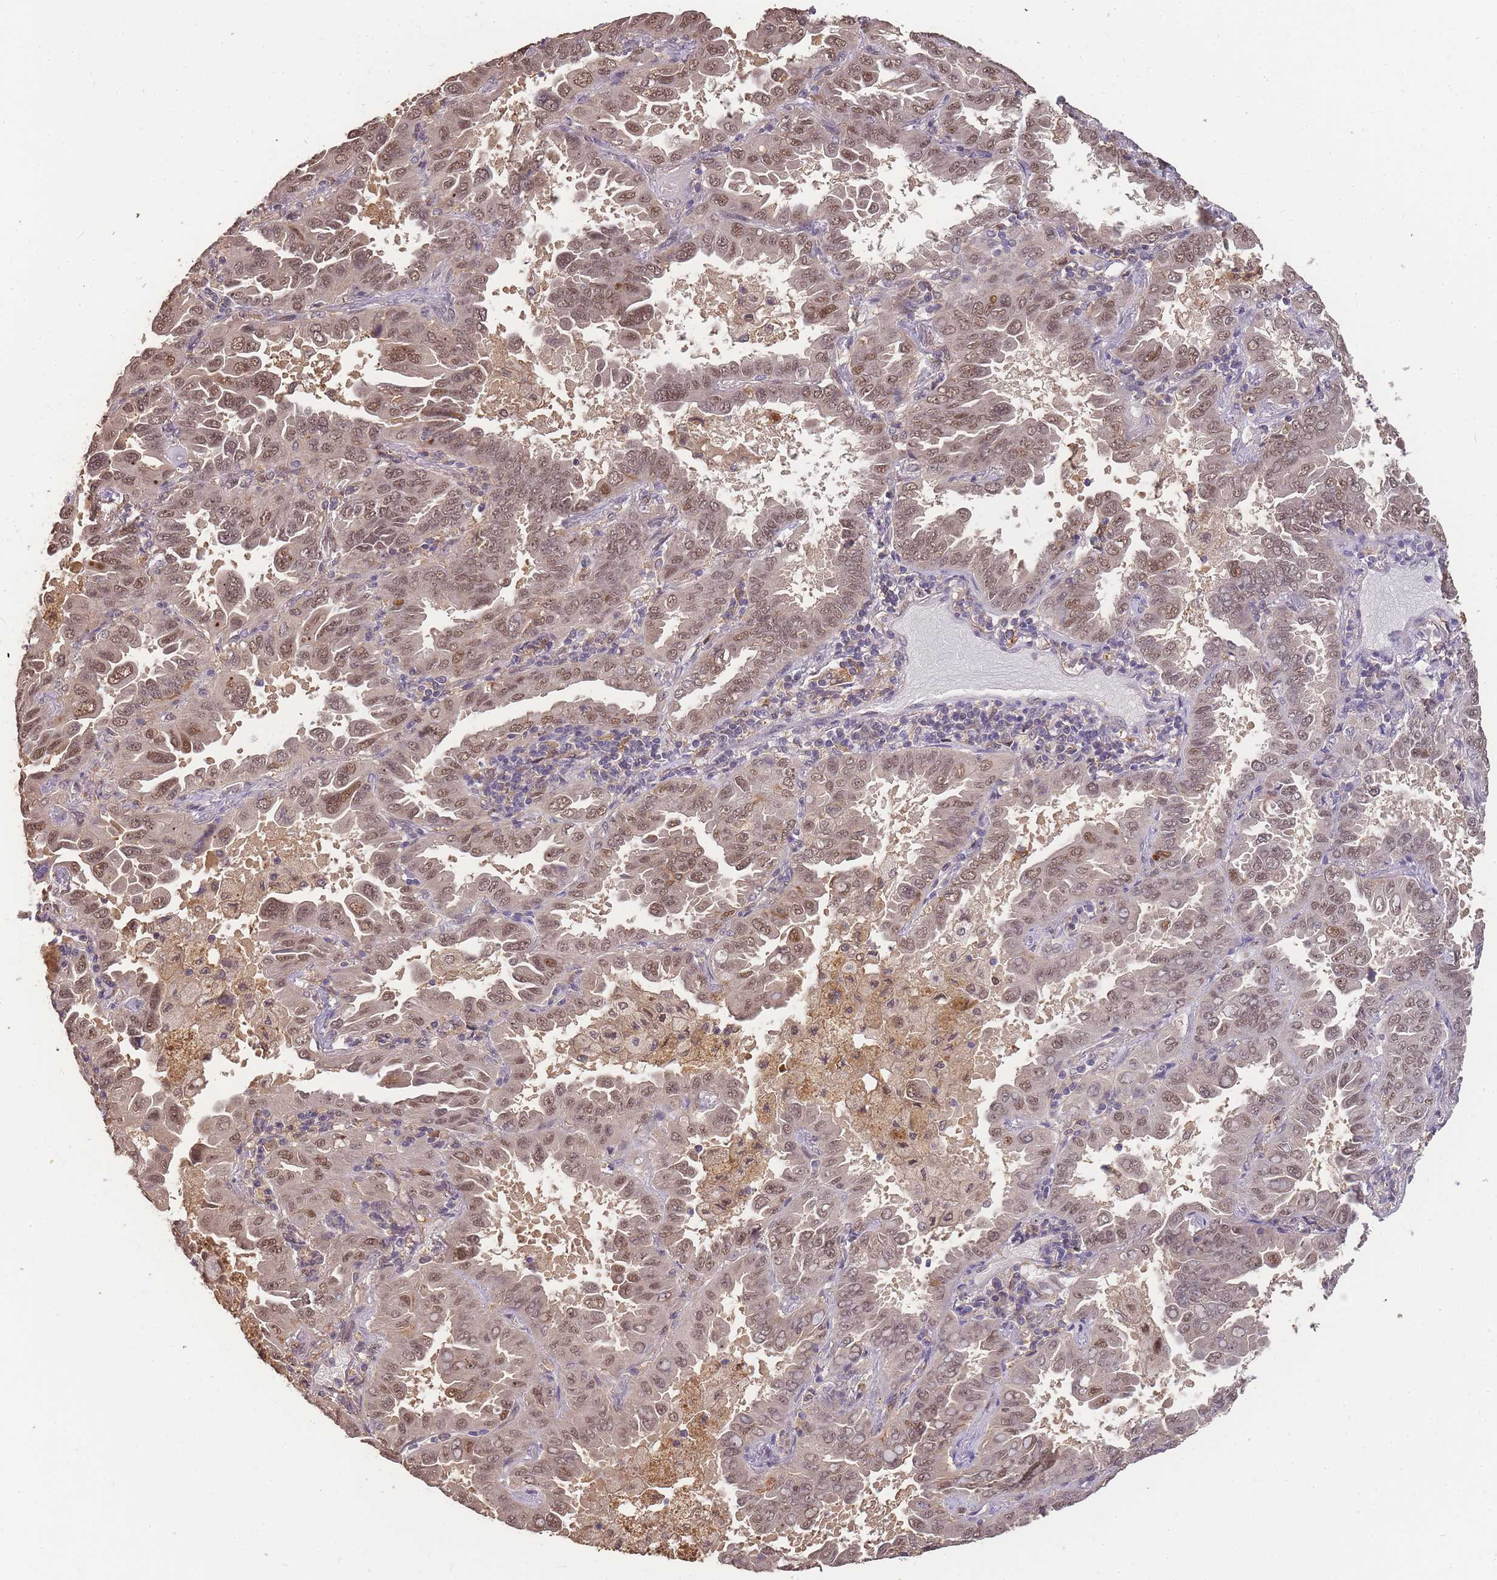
{"staining": {"intensity": "moderate", "quantity": ">75%", "location": "nuclear"}, "tissue": "lung cancer", "cell_type": "Tumor cells", "image_type": "cancer", "snomed": [{"axis": "morphology", "description": "Adenocarcinoma, NOS"}, {"axis": "topography", "description": "Lung"}], "caption": "Lung adenocarcinoma stained for a protein displays moderate nuclear positivity in tumor cells.", "gene": "CDKN2AIPNL", "patient": {"sex": "male", "age": 64}}